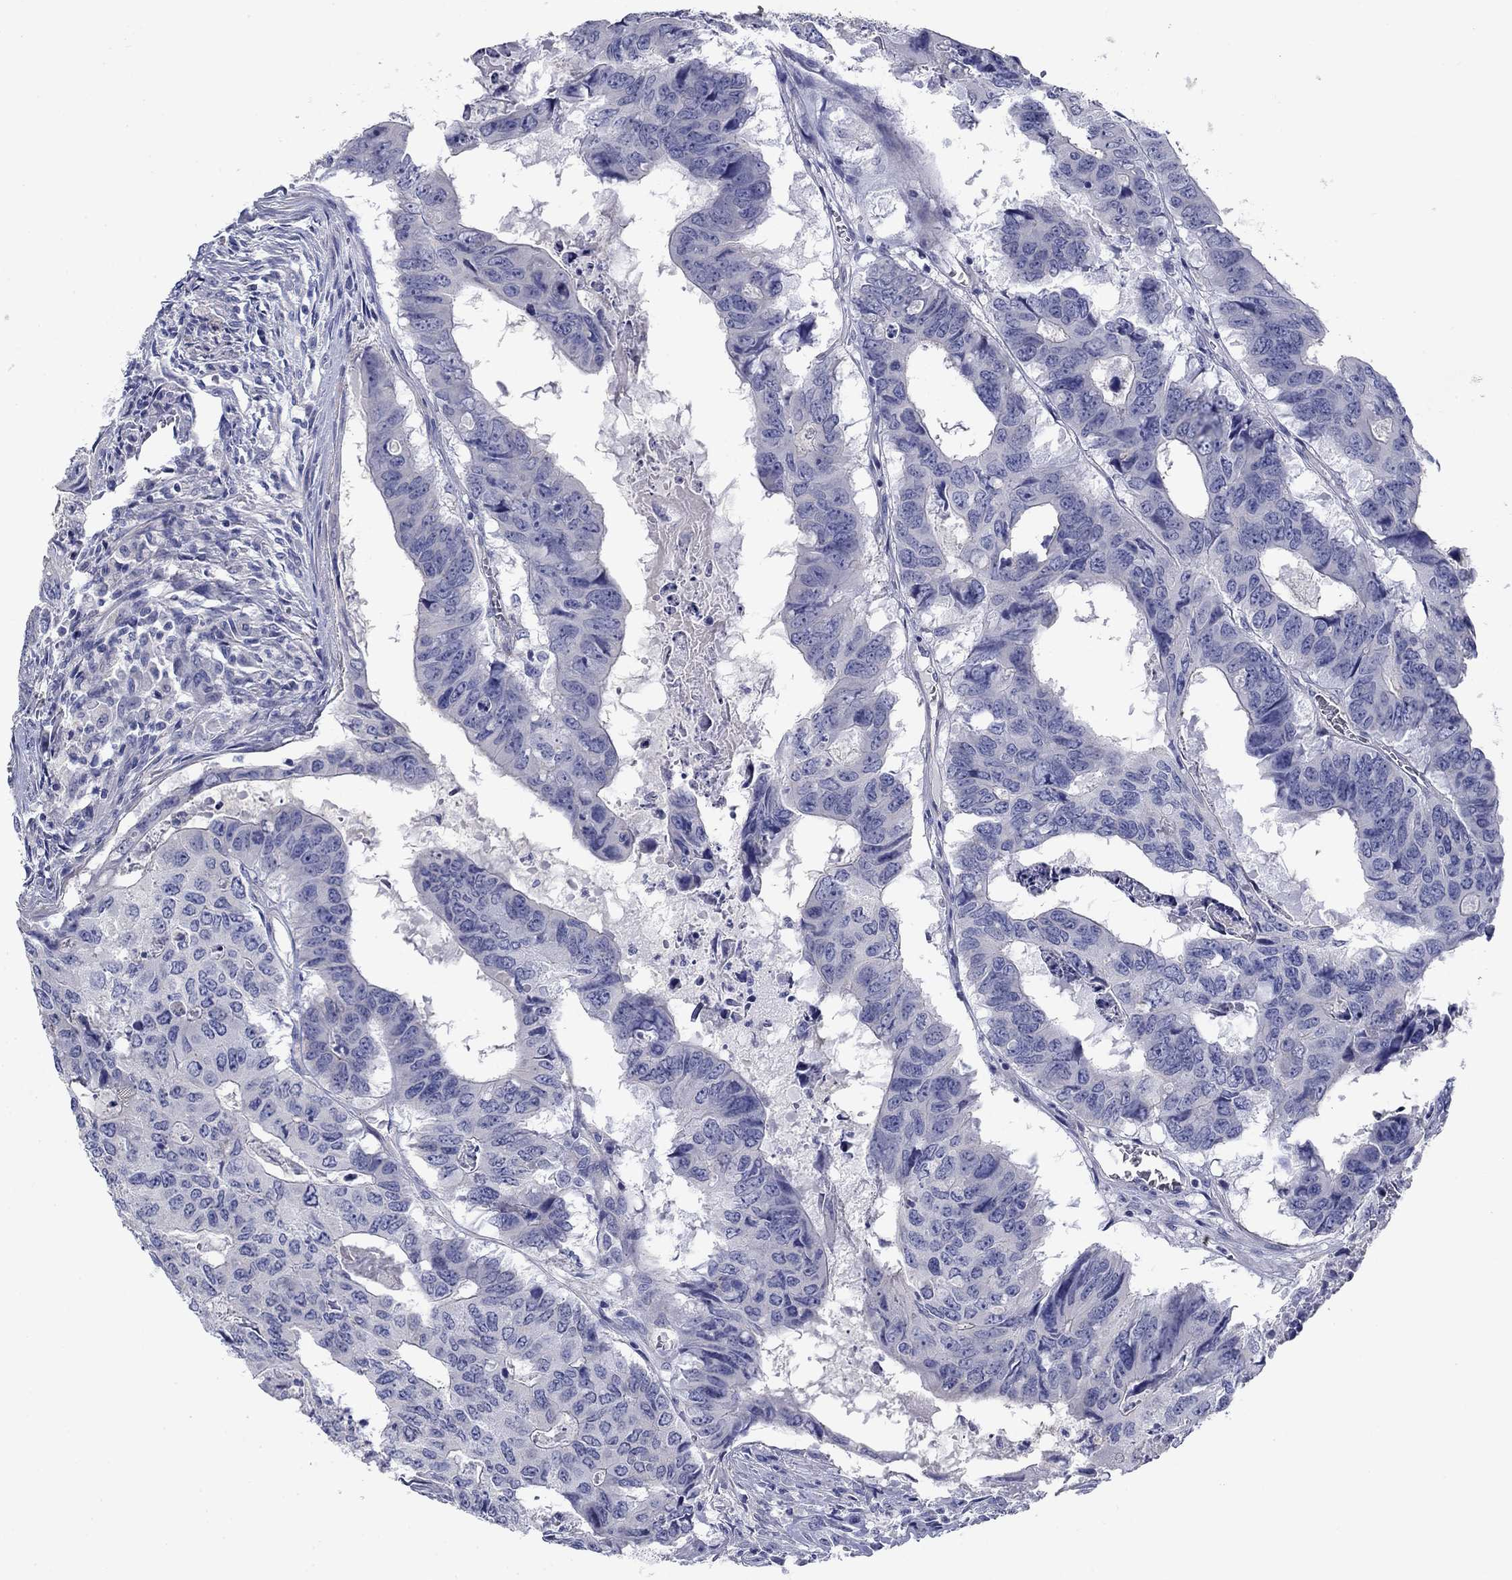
{"staining": {"intensity": "negative", "quantity": "none", "location": "none"}, "tissue": "colorectal cancer", "cell_type": "Tumor cells", "image_type": "cancer", "snomed": [{"axis": "morphology", "description": "Adenocarcinoma, NOS"}, {"axis": "topography", "description": "Colon"}], "caption": "Immunohistochemistry (IHC) micrograph of human colorectal cancer stained for a protein (brown), which reveals no expression in tumor cells.", "gene": "PRKCG", "patient": {"sex": "male", "age": 79}}